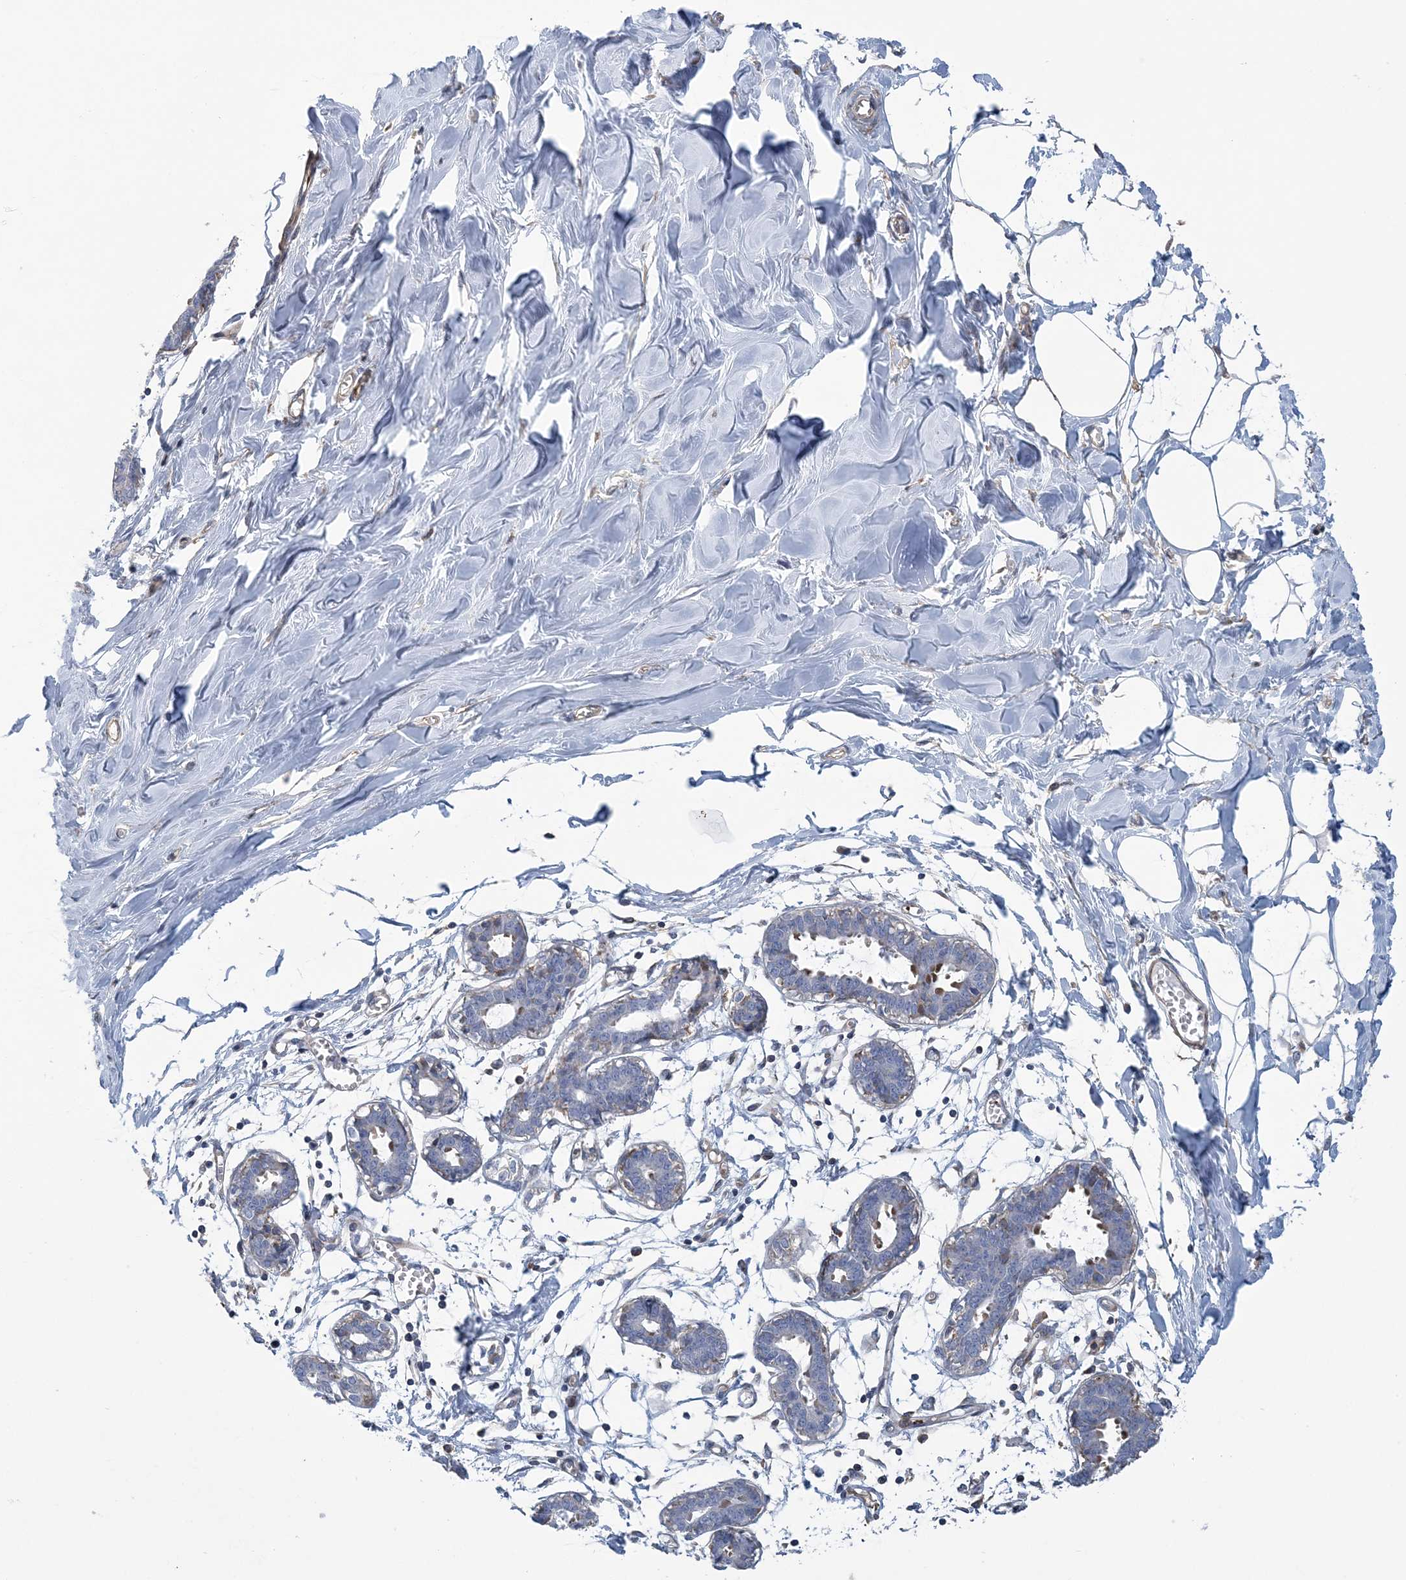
{"staining": {"intensity": "negative", "quantity": "none", "location": "none"}, "tissue": "breast", "cell_type": "Adipocytes", "image_type": "normal", "snomed": [{"axis": "morphology", "description": "Normal tissue, NOS"}, {"axis": "topography", "description": "Breast"}], "caption": "Immunohistochemistry of normal breast shows no expression in adipocytes.", "gene": "ARAP2", "patient": {"sex": "female", "age": 27}}